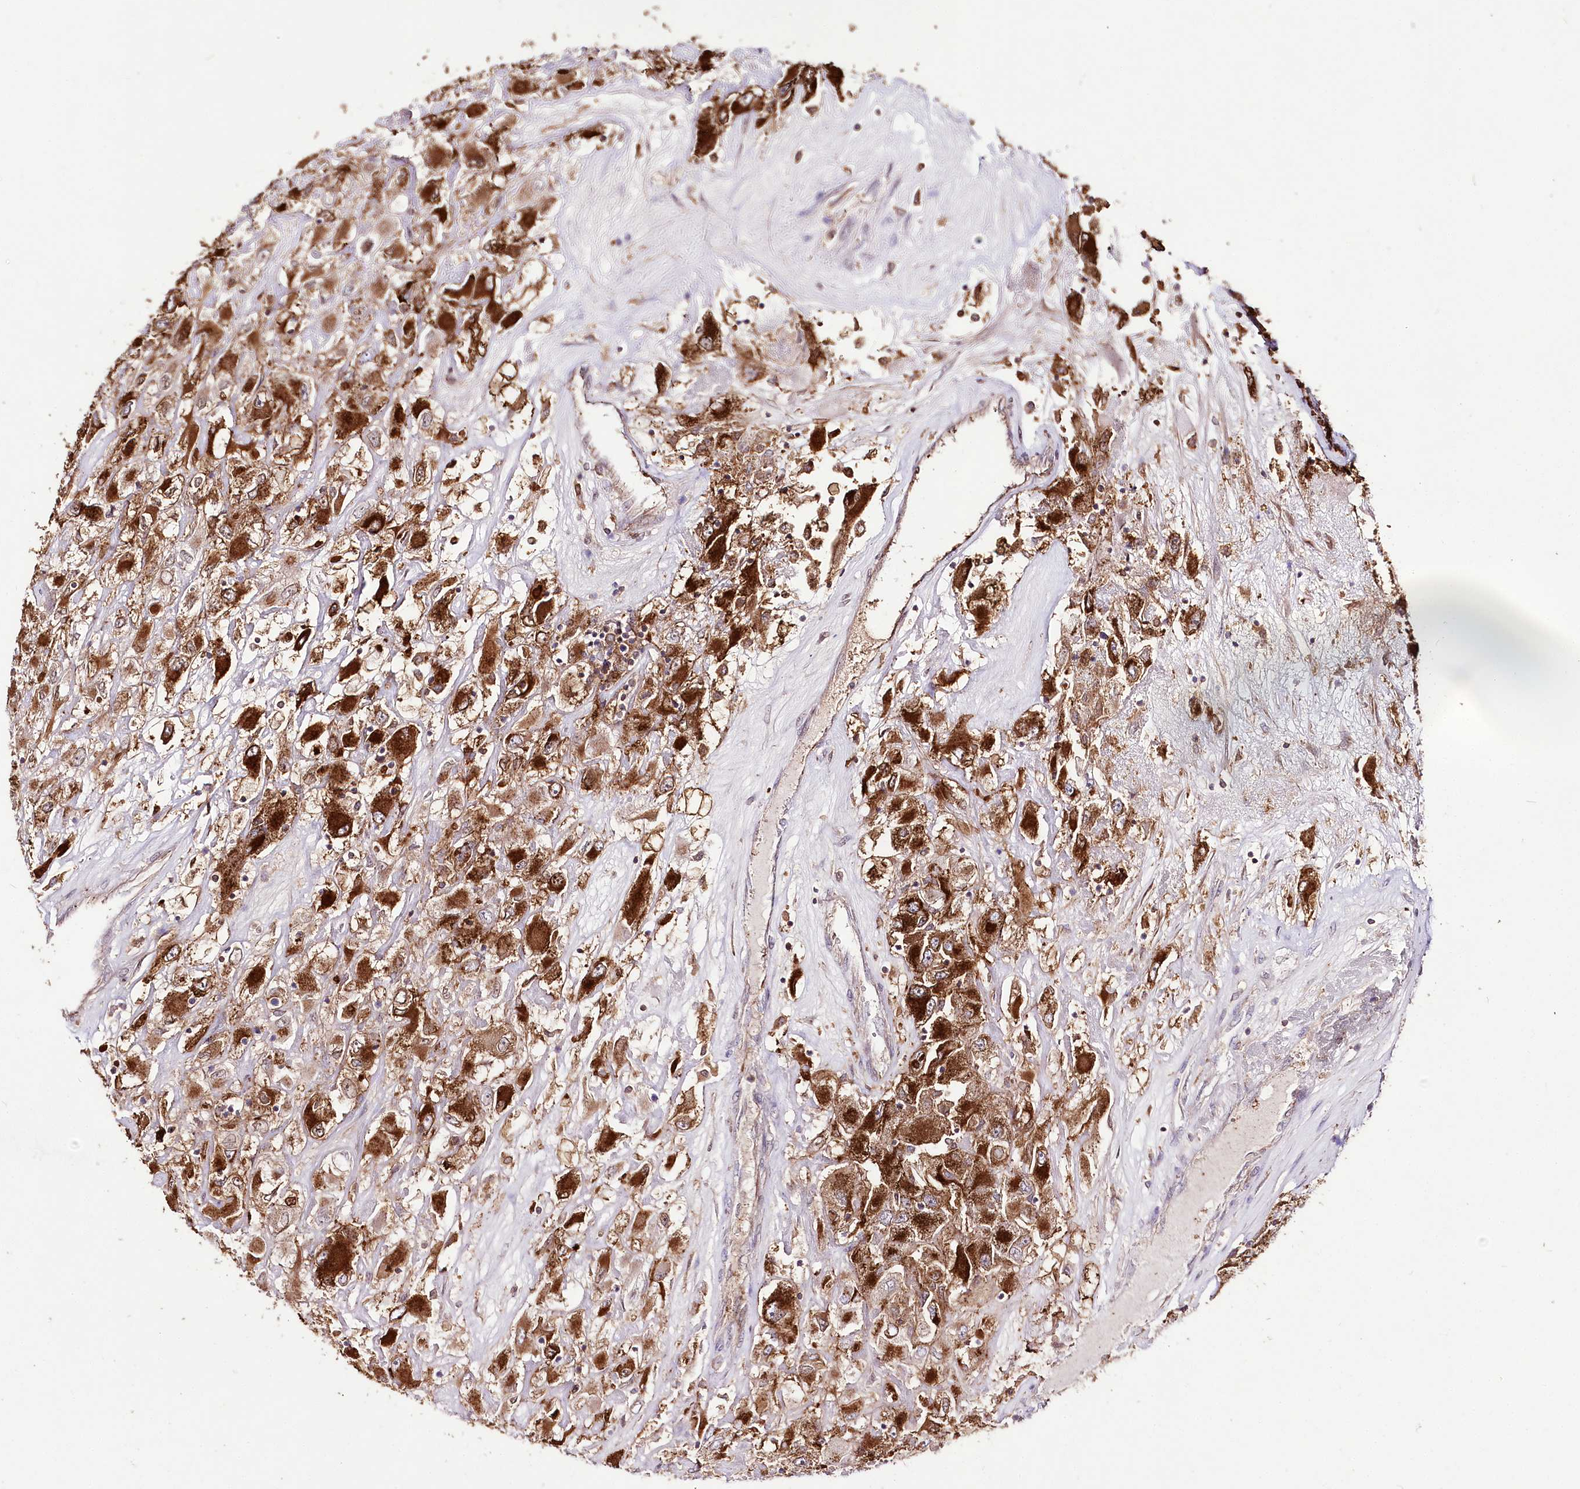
{"staining": {"intensity": "strong", "quantity": ">75%", "location": "cytoplasmic/membranous"}, "tissue": "renal cancer", "cell_type": "Tumor cells", "image_type": "cancer", "snomed": [{"axis": "morphology", "description": "Adenocarcinoma, NOS"}, {"axis": "topography", "description": "Kidney"}], "caption": "Tumor cells display high levels of strong cytoplasmic/membranous staining in approximately >75% of cells in human renal cancer (adenocarcinoma).", "gene": "UGP2", "patient": {"sex": "female", "age": 52}}